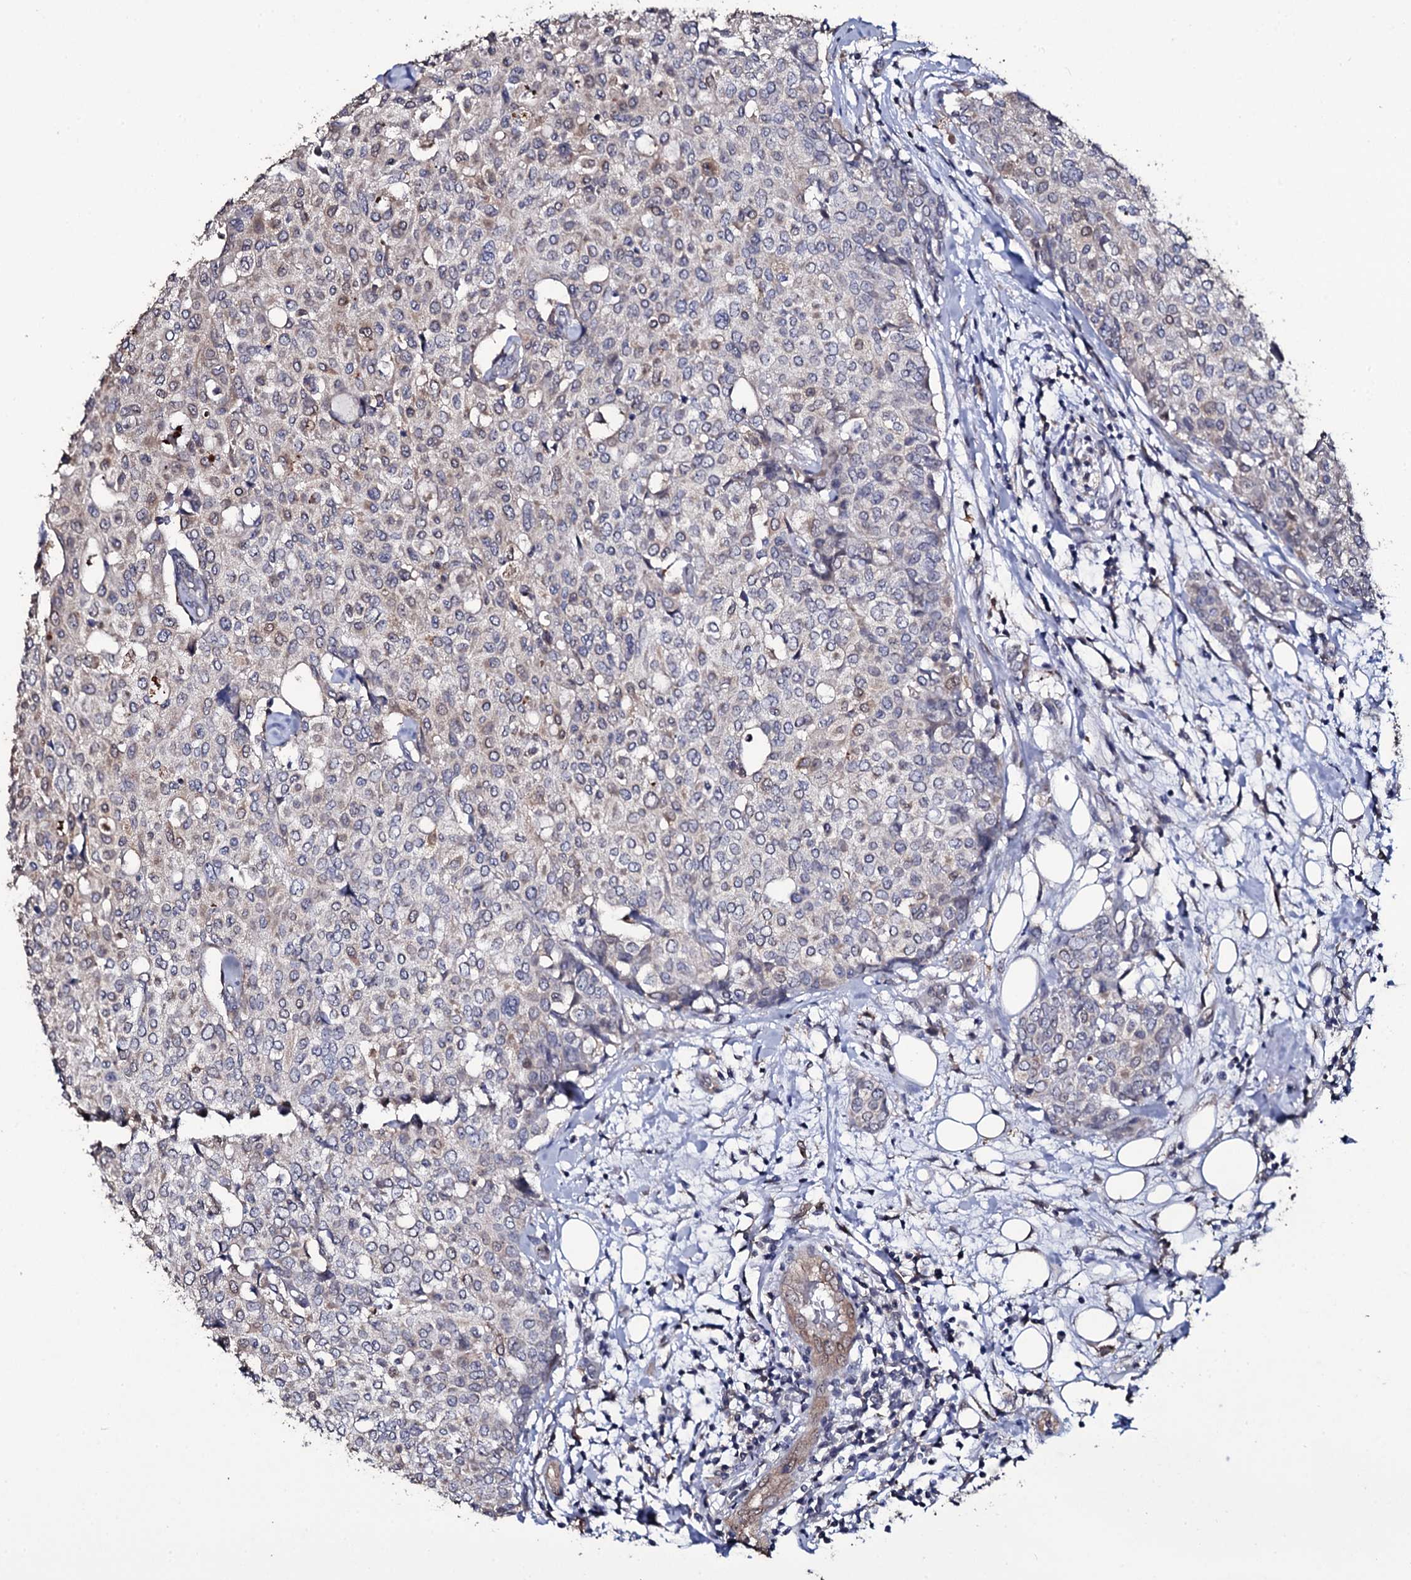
{"staining": {"intensity": "negative", "quantity": "none", "location": "none"}, "tissue": "breast cancer", "cell_type": "Tumor cells", "image_type": "cancer", "snomed": [{"axis": "morphology", "description": "Lobular carcinoma"}, {"axis": "topography", "description": "Breast"}], "caption": "Tumor cells show no significant protein expression in breast lobular carcinoma. (Brightfield microscopy of DAB (3,3'-diaminobenzidine) immunohistochemistry (IHC) at high magnification).", "gene": "CRYL1", "patient": {"sex": "female", "age": 51}}